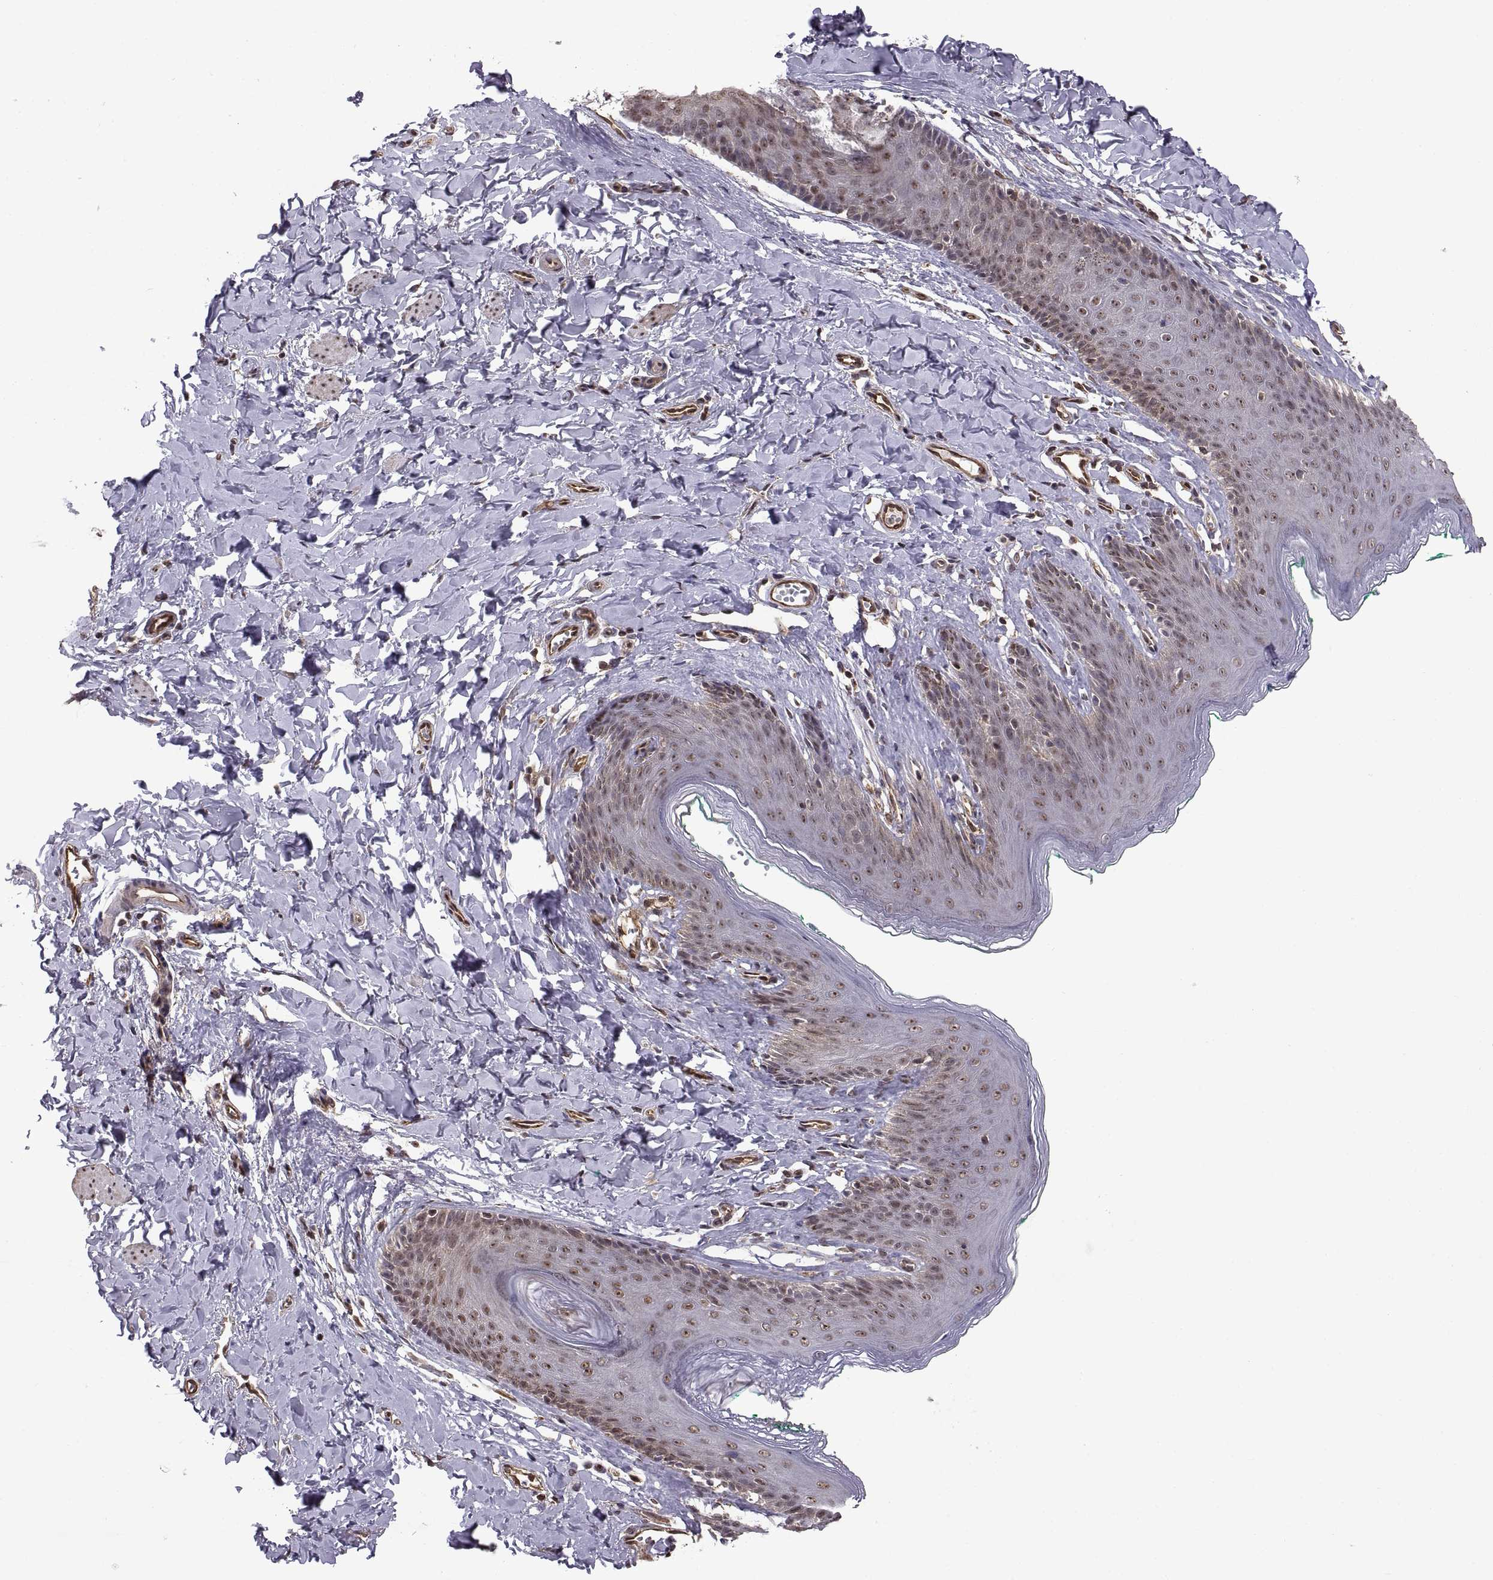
{"staining": {"intensity": "moderate", "quantity": "25%-75%", "location": "nuclear"}, "tissue": "skin", "cell_type": "Epidermal cells", "image_type": "normal", "snomed": [{"axis": "morphology", "description": "Normal tissue, NOS"}, {"axis": "topography", "description": "Vulva"}], "caption": "A brown stain highlights moderate nuclear staining of a protein in epidermal cells of normal skin. (IHC, brightfield microscopy, high magnification).", "gene": "ARRB1", "patient": {"sex": "female", "age": 66}}